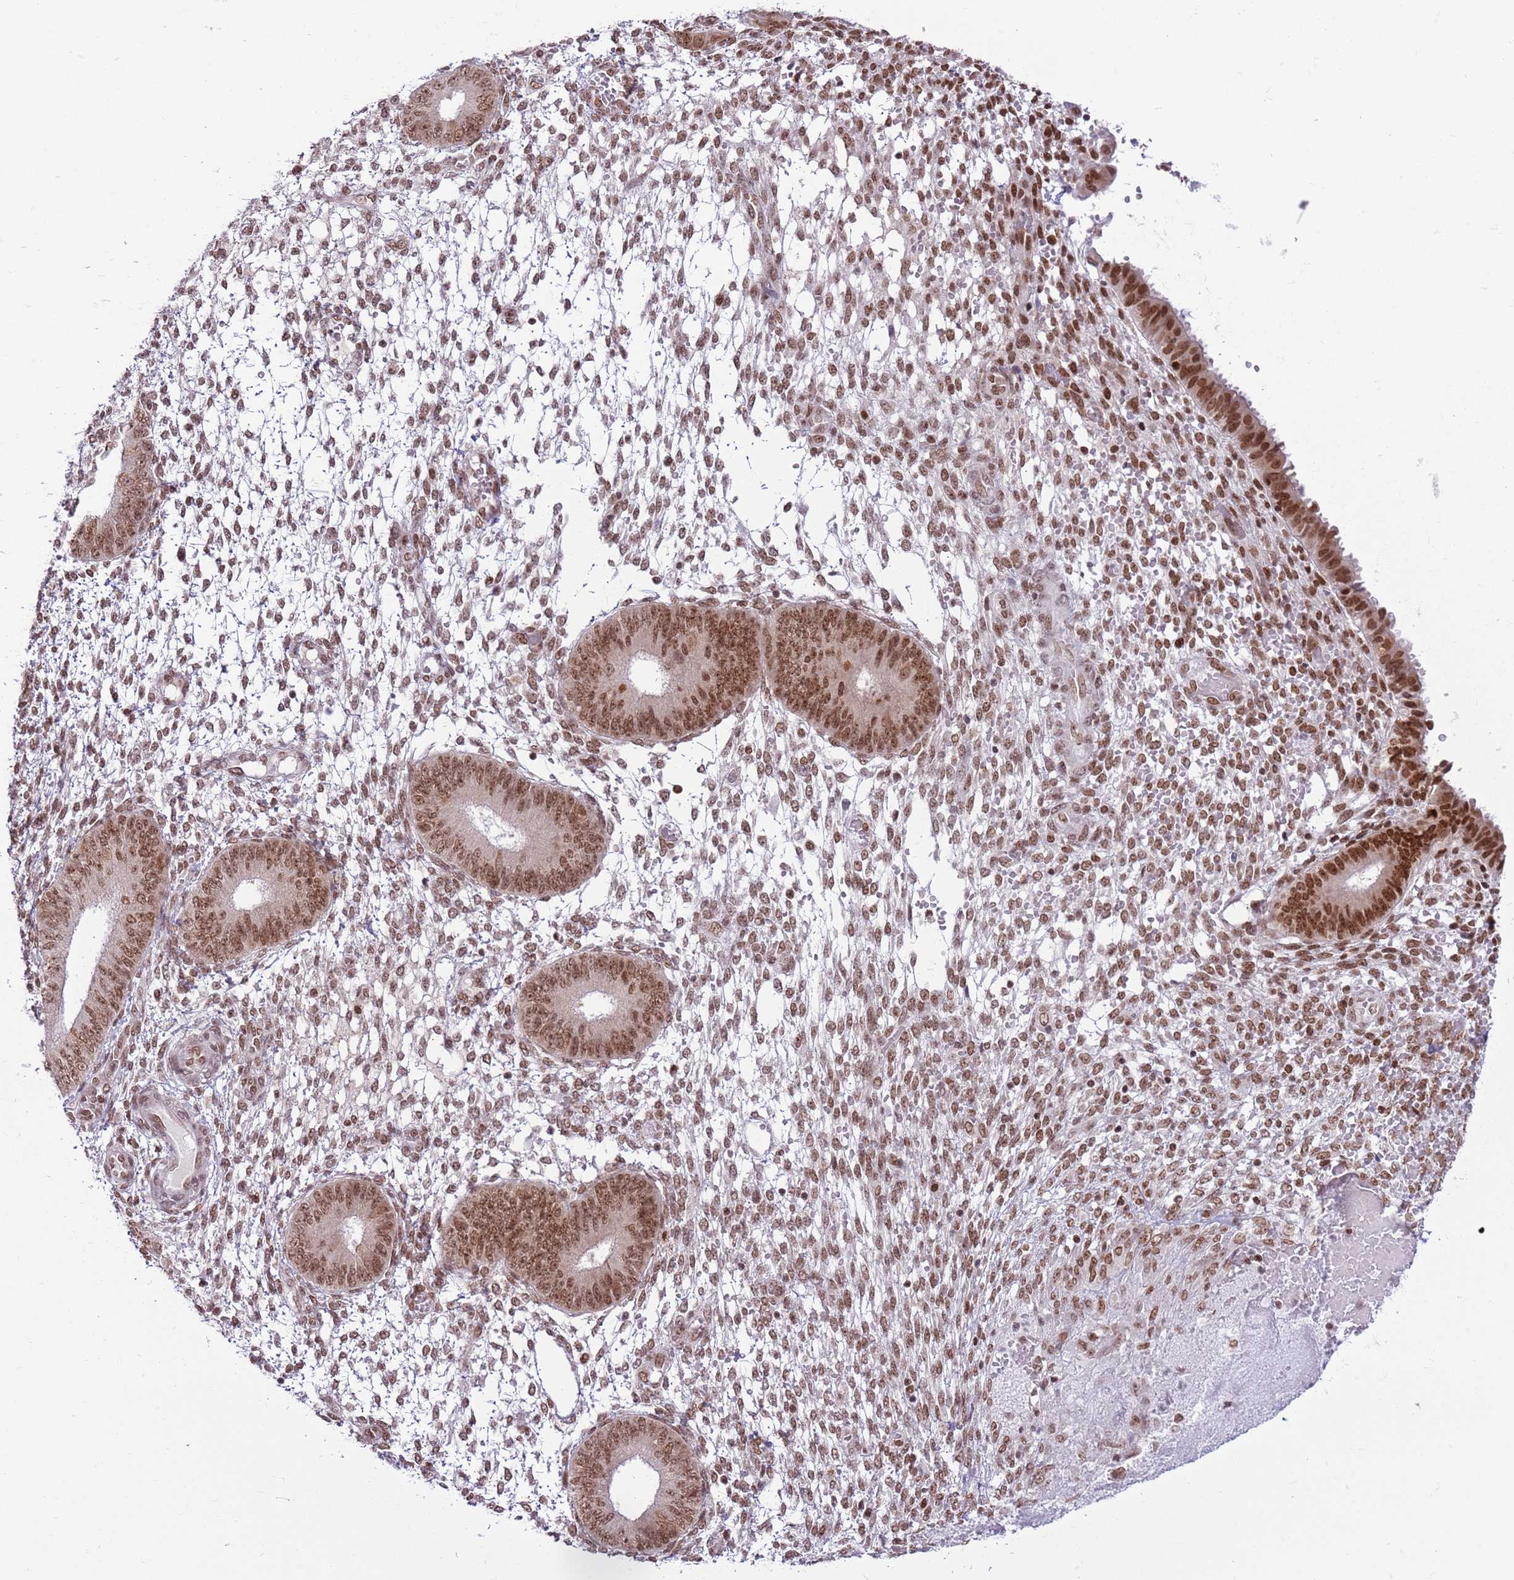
{"staining": {"intensity": "moderate", "quantity": "25%-75%", "location": "nuclear"}, "tissue": "endometrium", "cell_type": "Cells in endometrial stroma", "image_type": "normal", "snomed": [{"axis": "morphology", "description": "Normal tissue, NOS"}, {"axis": "topography", "description": "Endometrium"}], "caption": "This image exhibits immunohistochemistry staining of benign human endometrium, with medium moderate nuclear positivity in about 25%-75% of cells in endometrial stroma.", "gene": "SELENOH", "patient": {"sex": "female", "age": 49}}